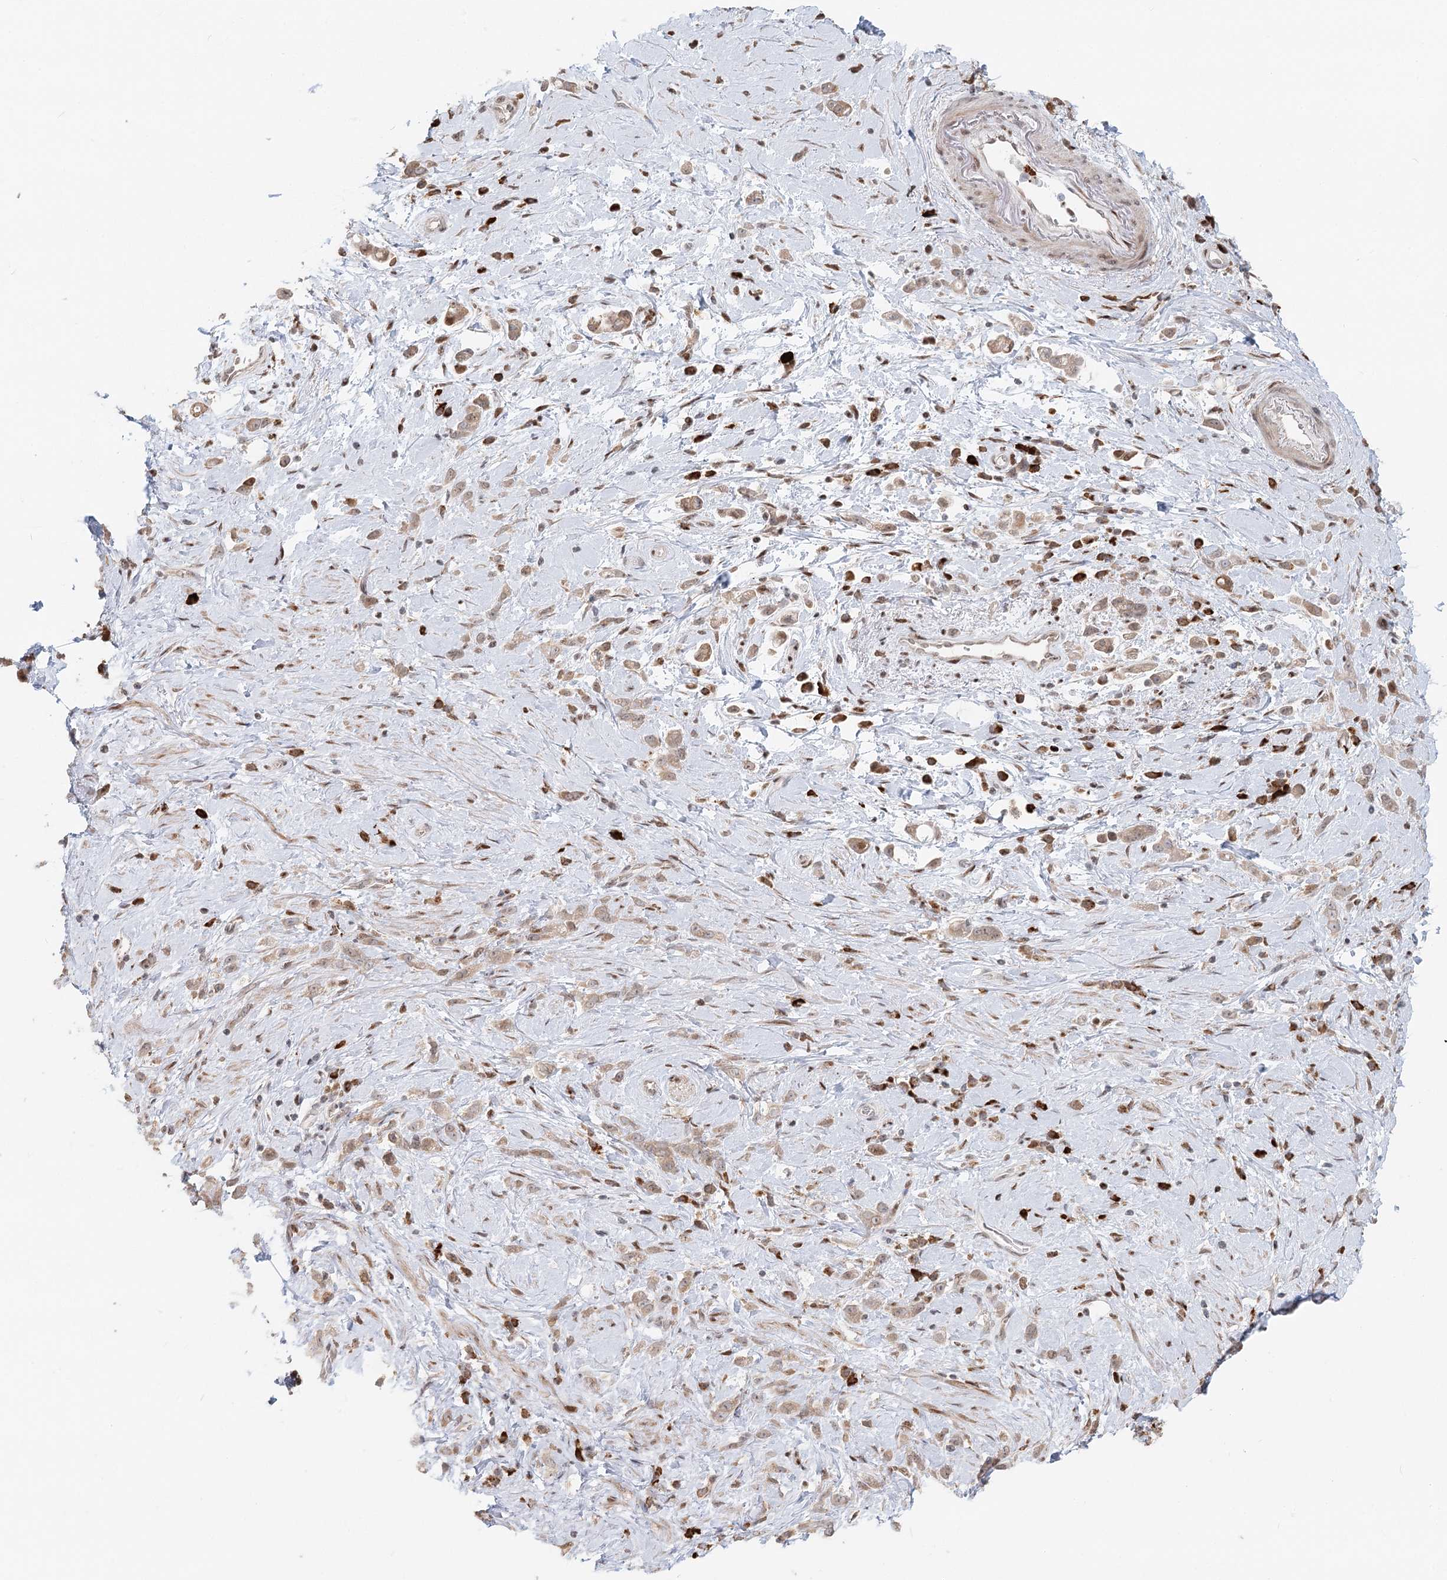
{"staining": {"intensity": "weak", "quantity": ">75%", "location": "cytoplasmic/membranous"}, "tissue": "stomach cancer", "cell_type": "Tumor cells", "image_type": "cancer", "snomed": [{"axis": "morphology", "description": "Adenocarcinoma, NOS"}, {"axis": "topography", "description": "Stomach"}], "caption": "Immunohistochemical staining of human adenocarcinoma (stomach) reveals low levels of weak cytoplasmic/membranous staining in approximately >75% of tumor cells. (DAB IHC, brown staining for protein, blue staining for nuclei).", "gene": "BNIP5", "patient": {"sex": "female", "age": 60}}